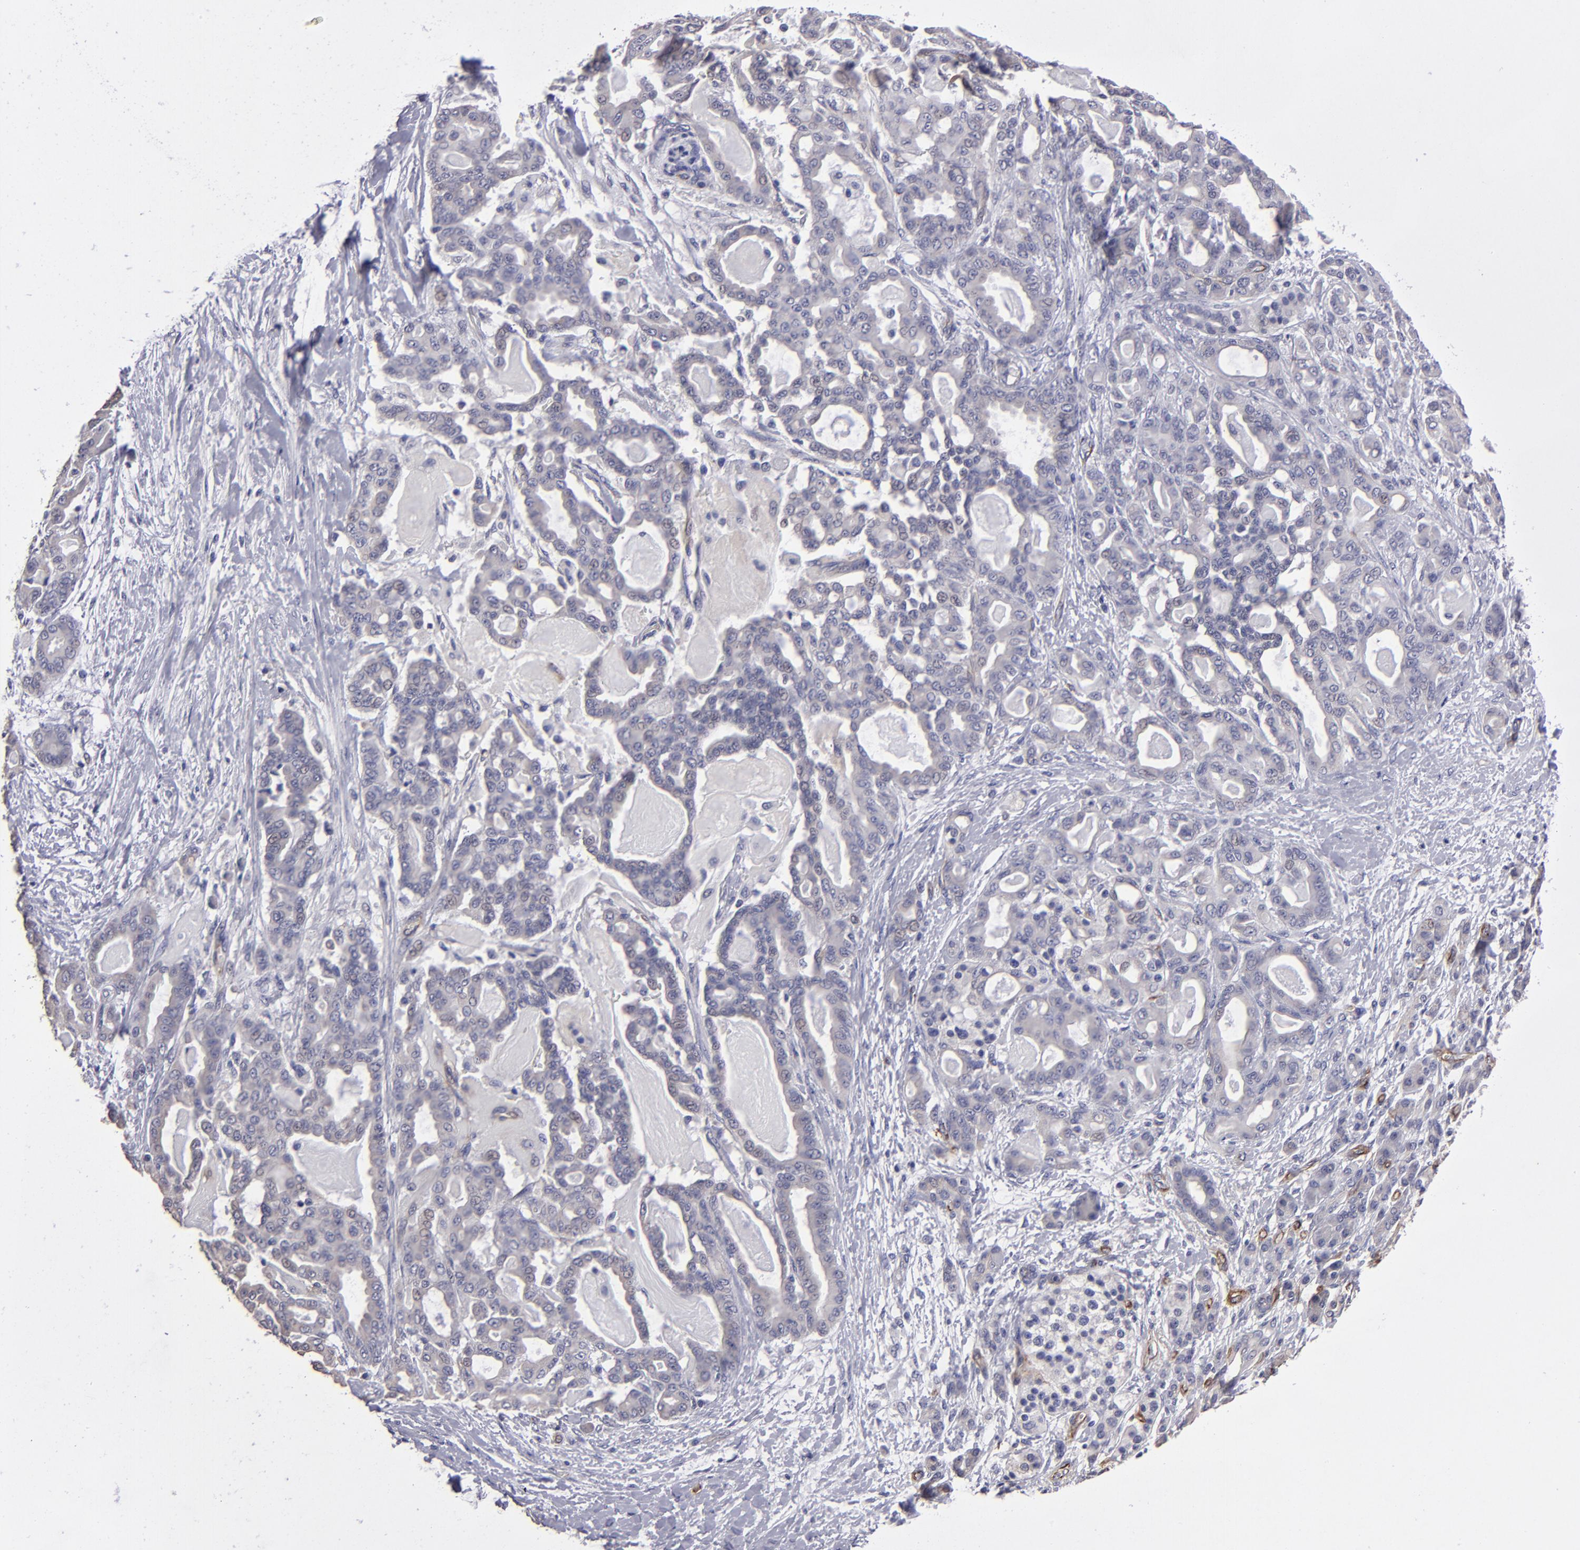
{"staining": {"intensity": "weak", "quantity": "<25%", "location": "cytoplasmic/membranous"}, "tissue": "pancreatic cancer", "cell_type": "Tumor cells", "image_type": "cancer", "snomed": [{"axis": "morphology", "description": "Adenocarcinoma, NOS"}, {"axis": "topography", "description": "Pancreas"}], "caption": "The immunohistochemistry histopathology image has no significant positivity in tumor cells of pancreatic cancer tissue.", "gene": "ZNF175", "patient": {"sex": "male", "age": 63}}